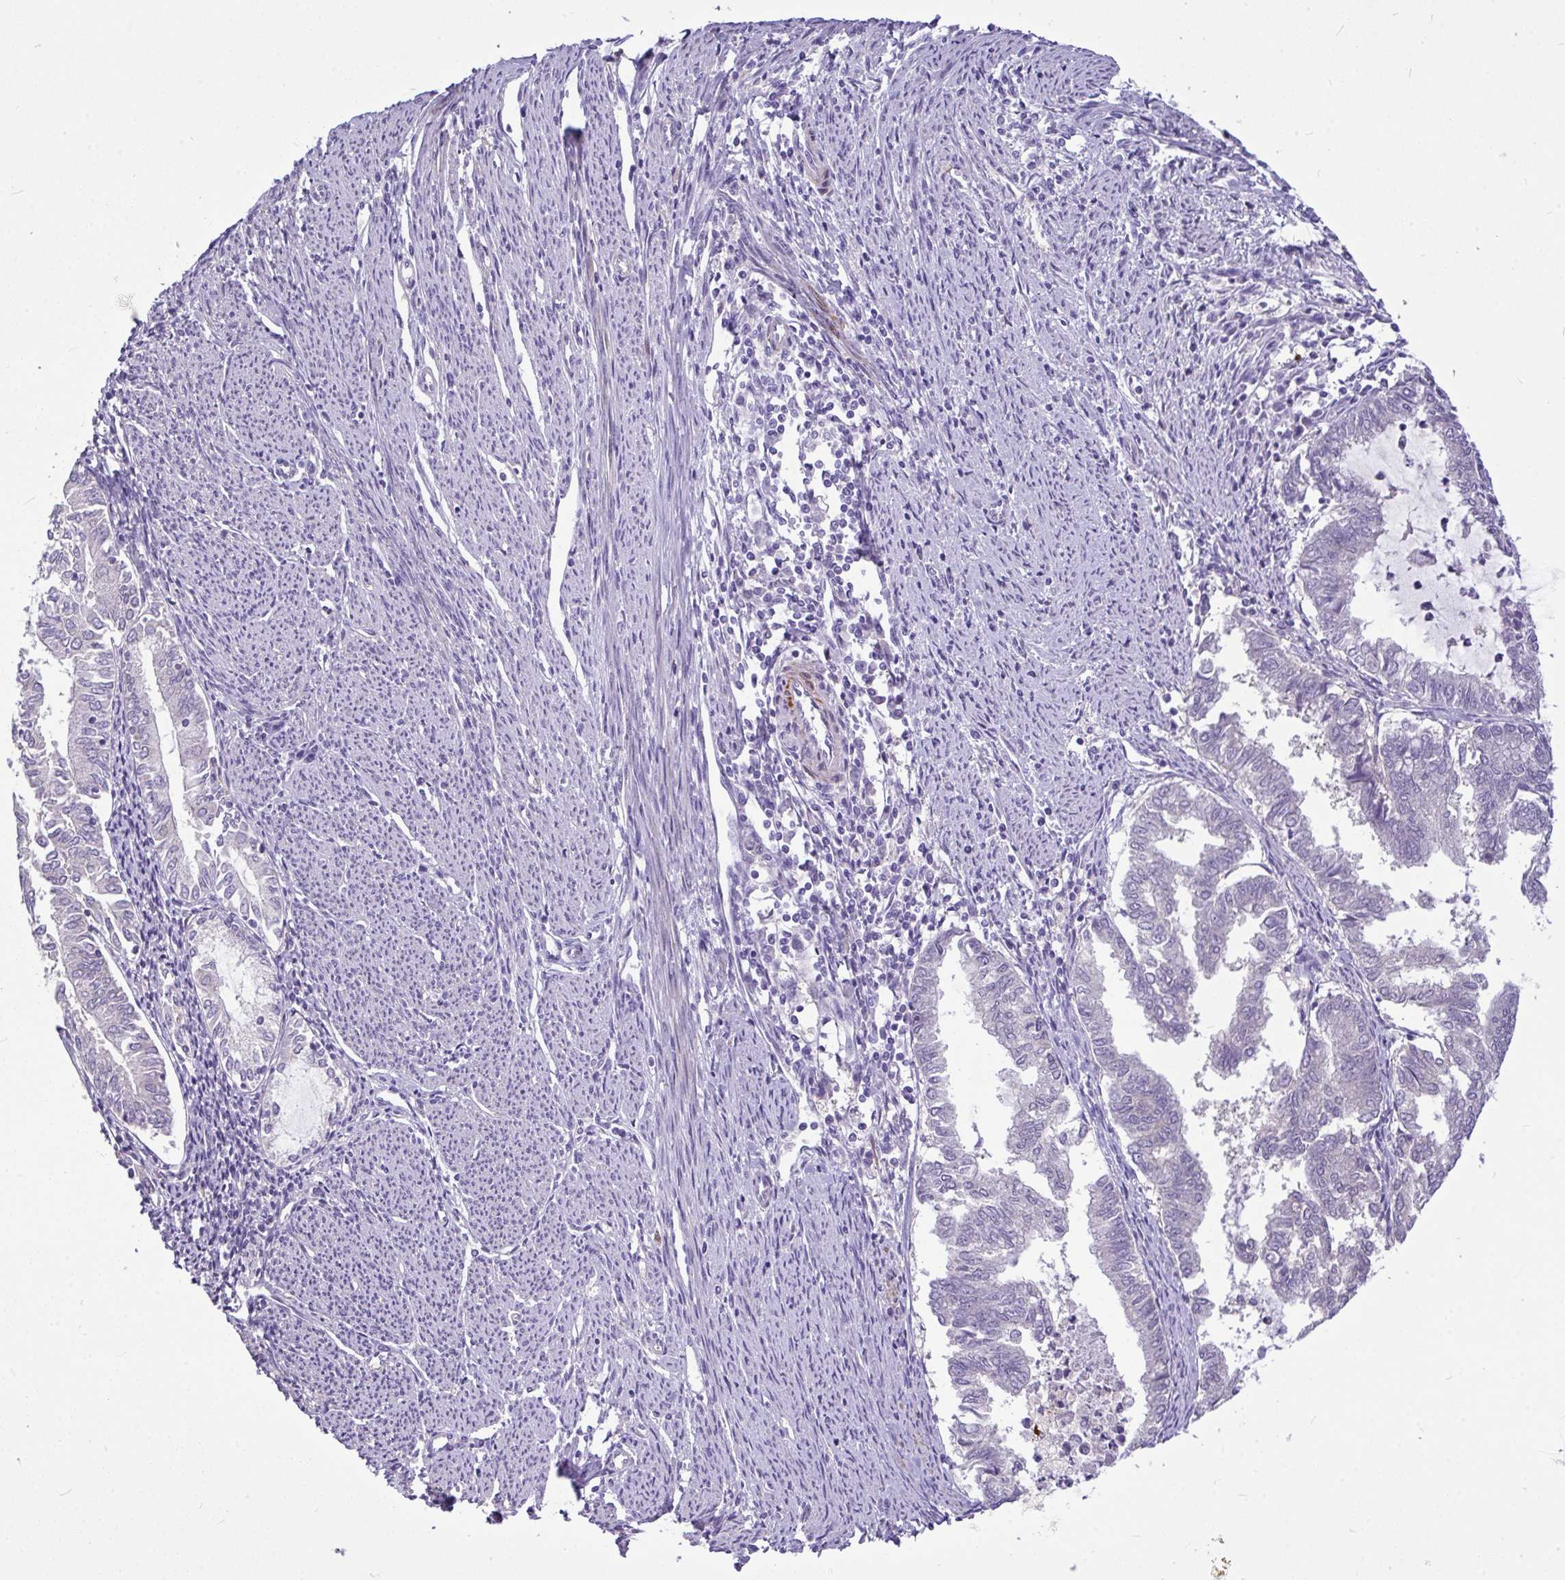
{"staining": {"intensity": "negative", "quantity": "none", "location": "none"}, "tissue": "endometrial cancer", "cell_type": "Tumor cells", "image_type": "cancer", "snomed": [{"axis": "morphology", "description": "Adenocarcinoma, NOS"}, {"axis": "topography", "description": "Endometrium"}], "caption": "This is an immunohistochemistry (IHC) image of human endometrial cancer (adenocarcinoma). There is no expression in tumor cells.", "gene": "MOCS1", "patient": {"sex": "female", "age": 79}}